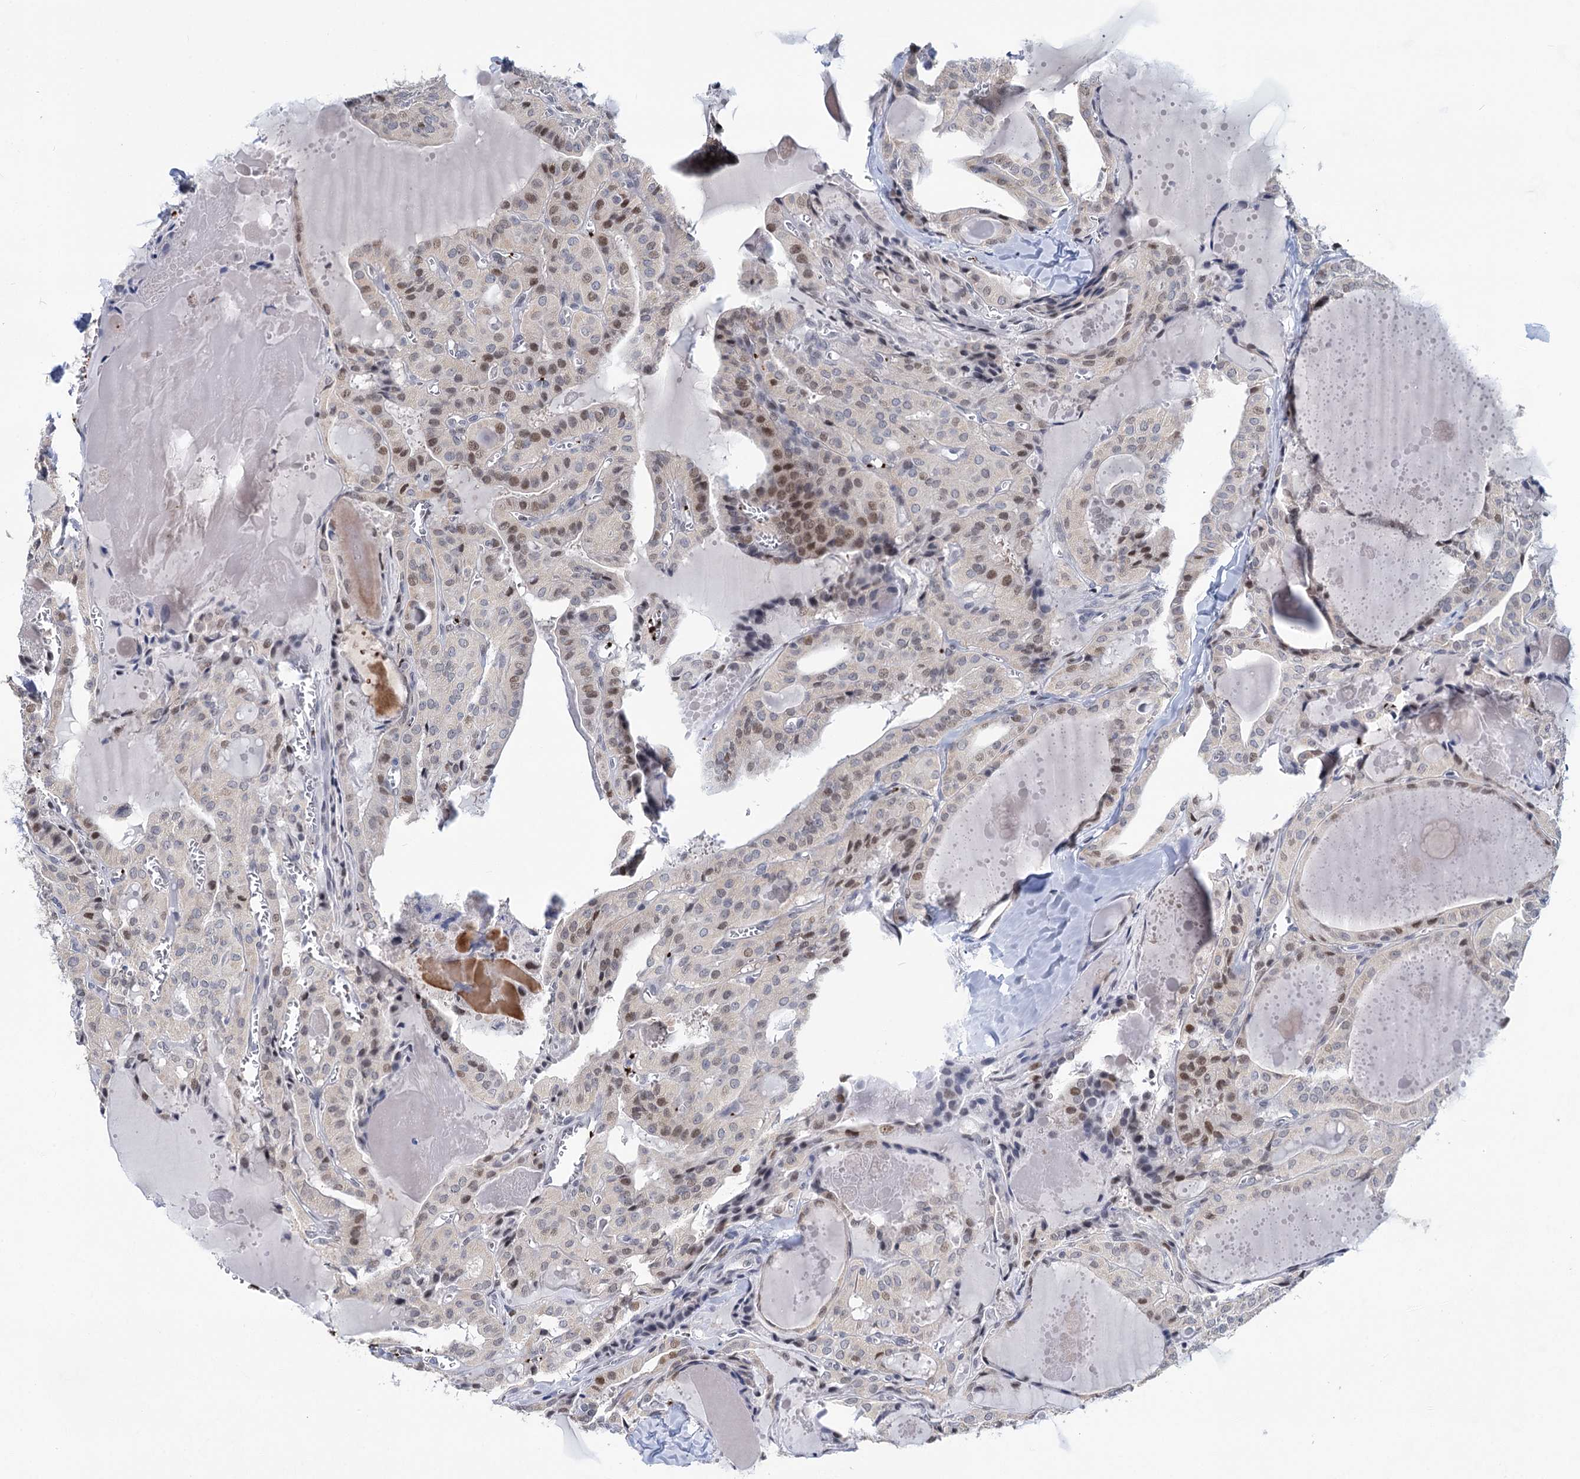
{"staining": {"intensity": "moderate", "quantity": "<25%", "location": "nuclear"}, "tissue": "thyroid cancer", "cell_type": "Tumor cells", "image_type": "cancer", "snomed": [{"axis": "morphology", "description": "Papillary adenocarcinoma, NOS"}, {"axis": "topography", "description": "Thyroid gland"}], "caption": "Papillary adenocarcinoma (thyroid) stained with a protein marker displays moderate staining in tumor cells.", "gene": "MON2", "patient": {"sex": "male", "age": 52}}